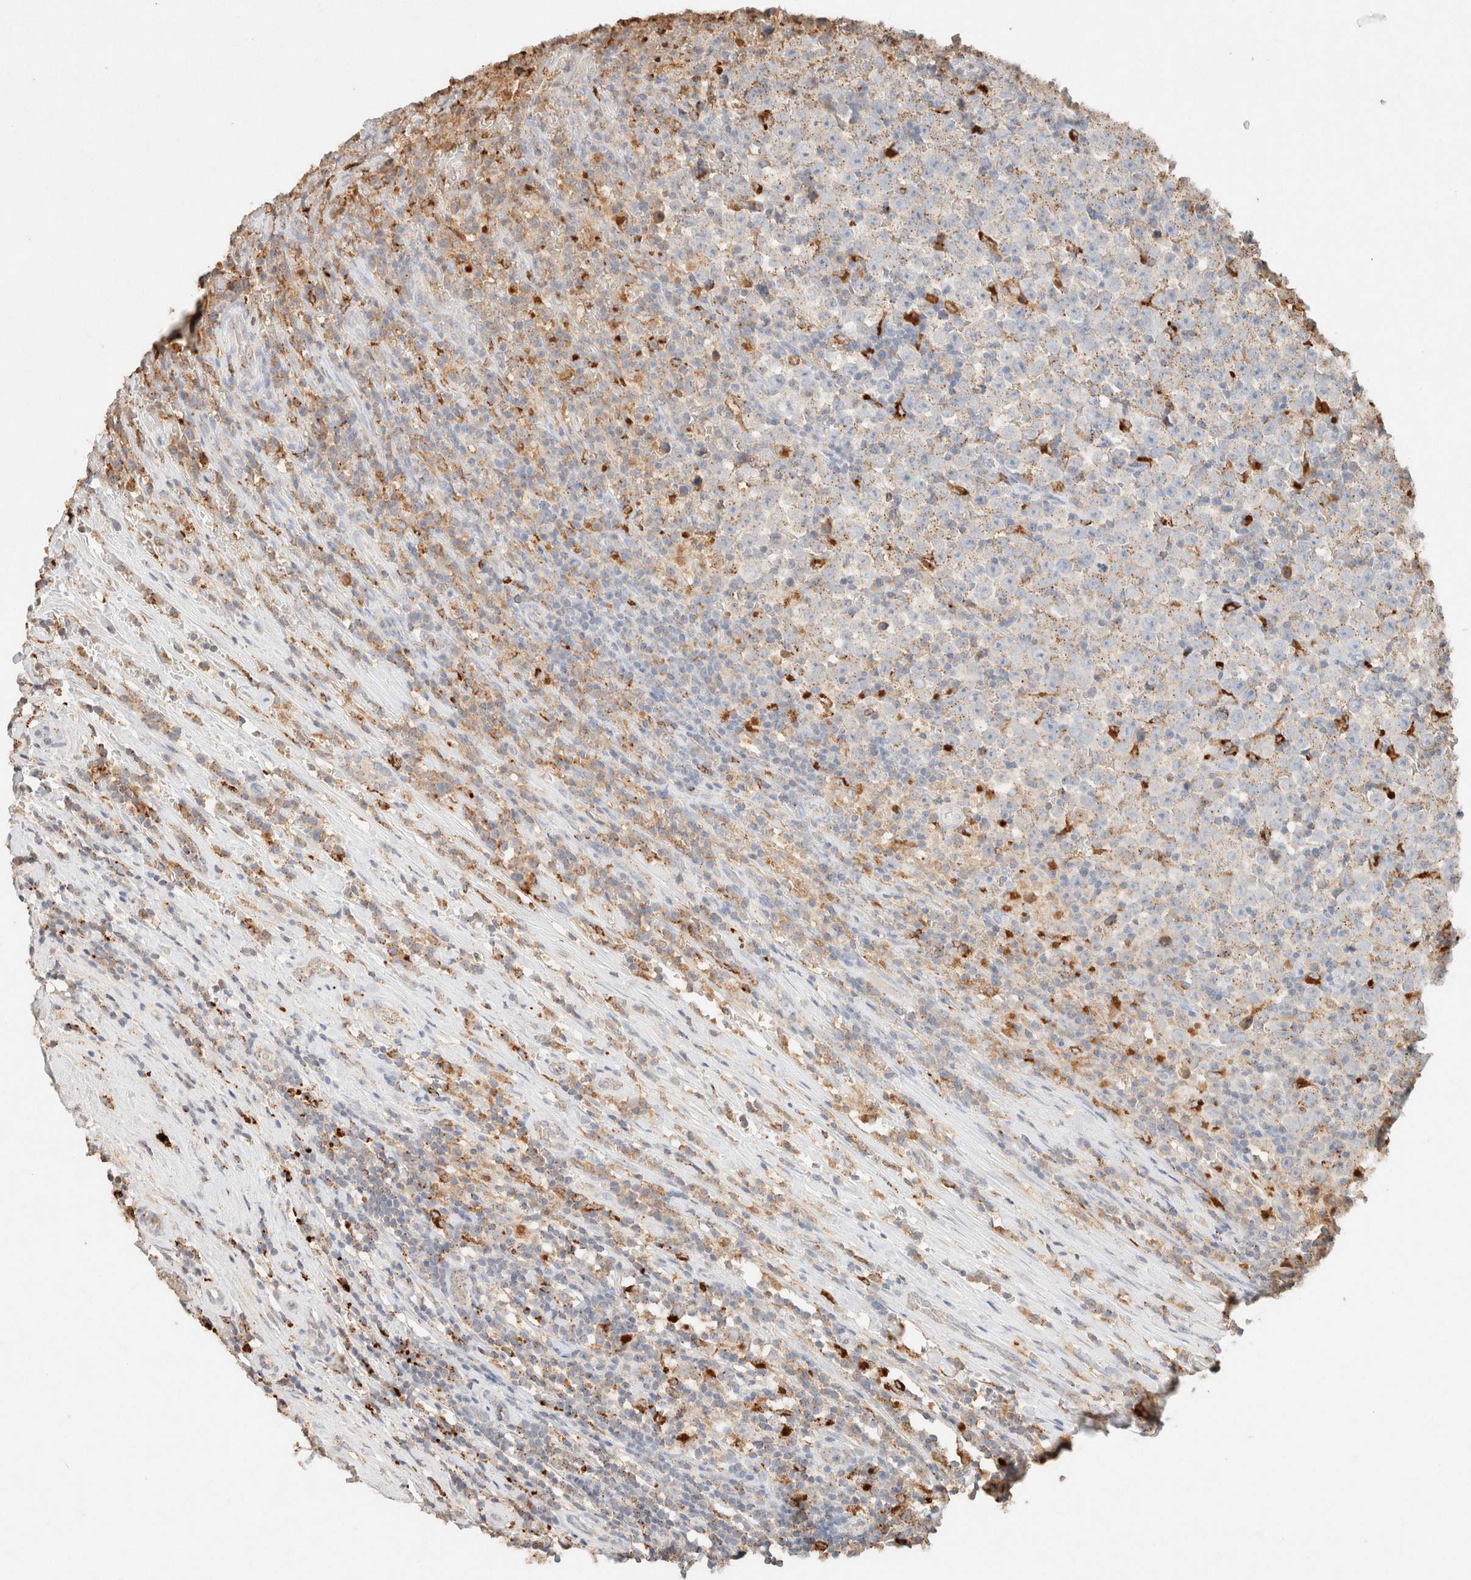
{"staining": {"intensity": "weak", "quantity": "25%-75%", "location": "cytoplasmic/membranous"}, "tissue": "testis cancer", "cell_type": "Tumor cells", "image_type": "cancer", "snomed": [{"axis": "morphology", "description": "Seminoma, NOS"}, {"axis": "topography", "description": "Testis"}], "caption": "Immunohistochemistry (IHC) of testis cancer (seminoma) shows low levels of weak cytoplasmic/membranous positivity in approximately 25%-75% of tumor cells.", "gene": "CTSC", "patient": {"sex": "male", "age": 43}}